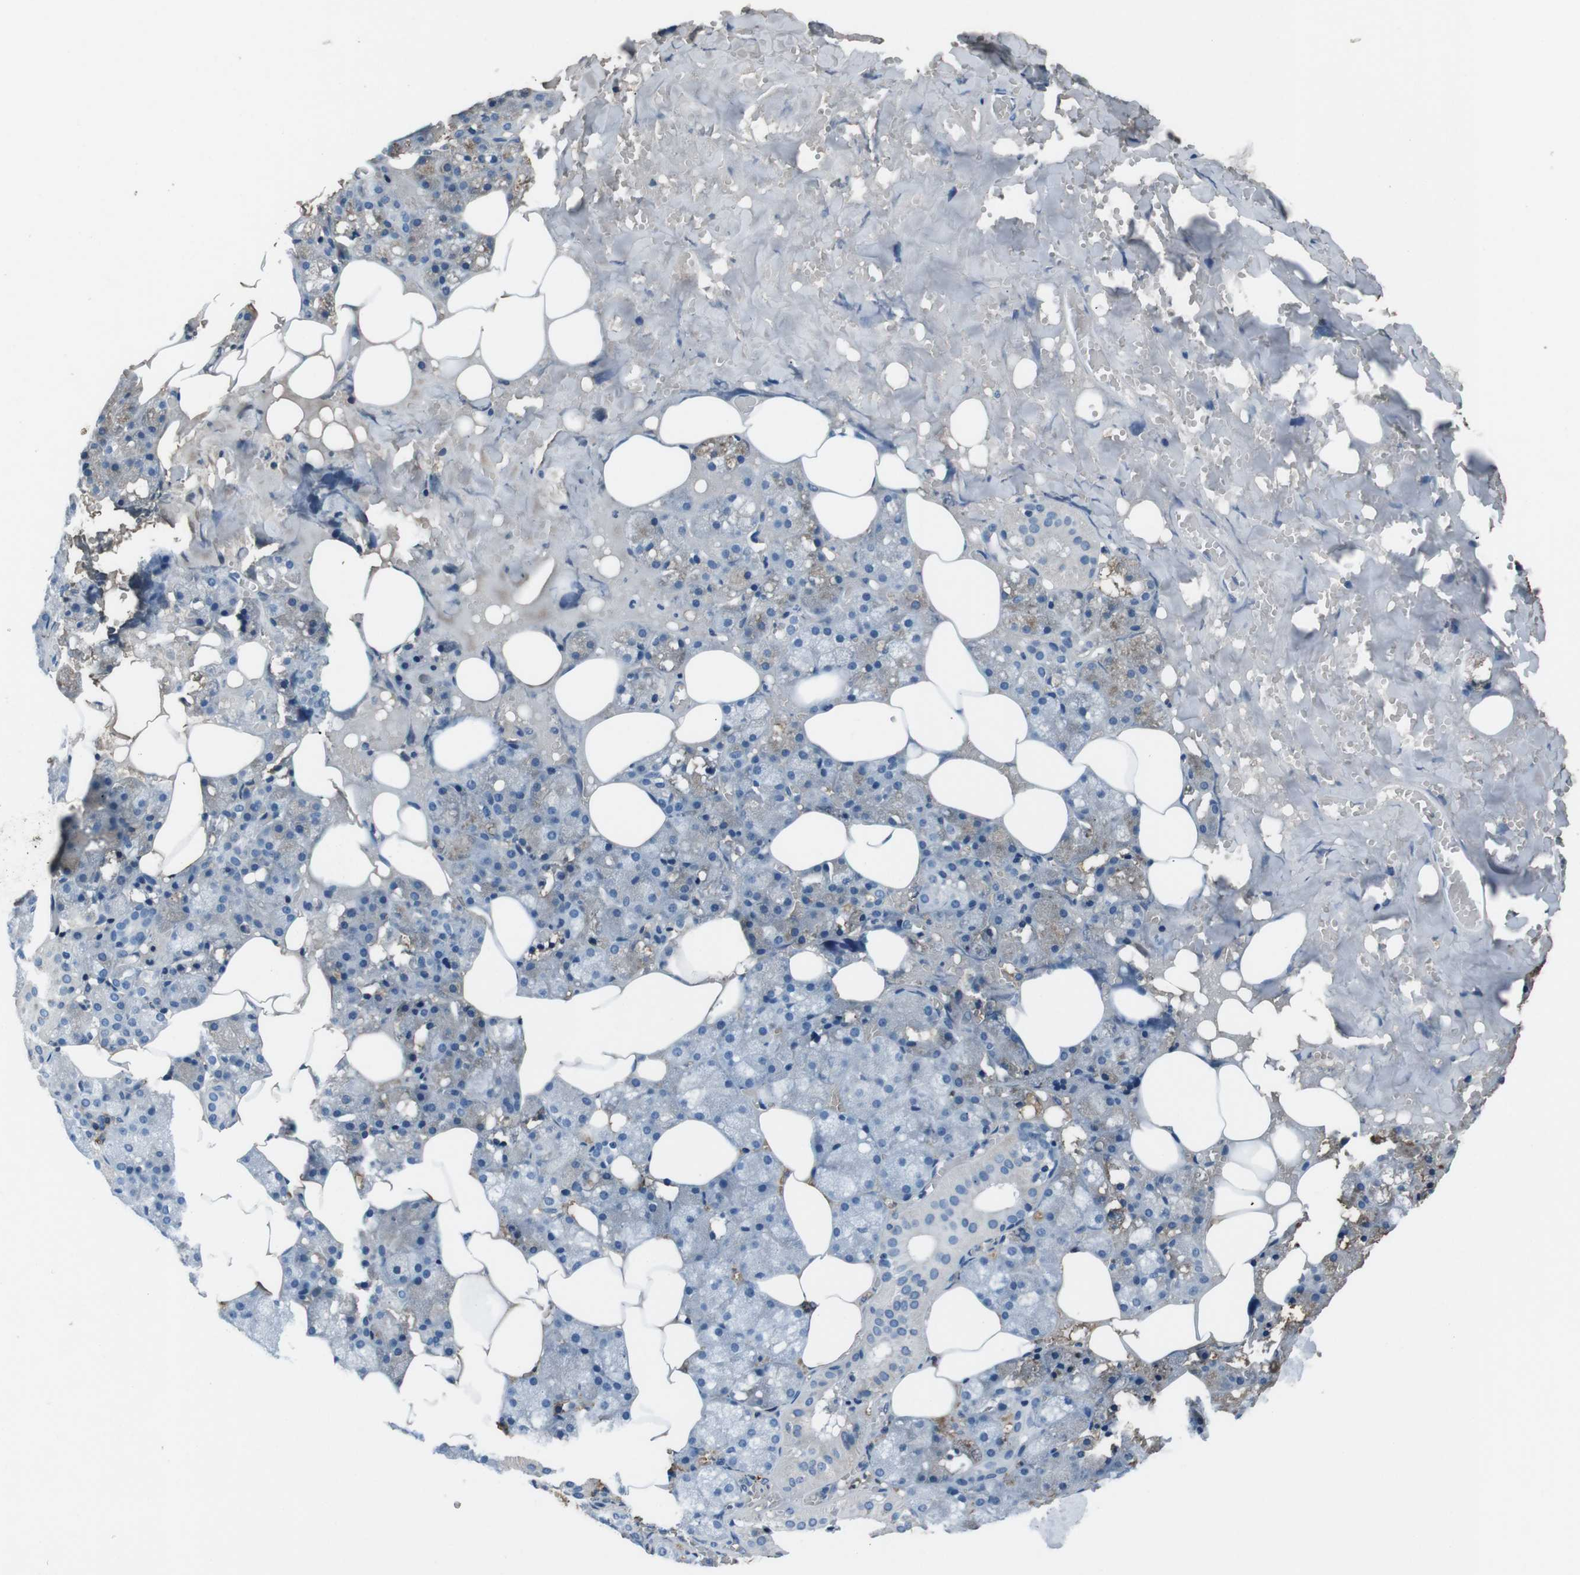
{"staining": {"intensity": "negative", "quantity": "none", "location": "none"}, "tissue": "salivary gland", "cell_type": "Glandular cells", "image_type": "normal", "snomed": [{"axis": "morphology", "description": "Normal tissue, NOS"}, {"axis": "topography", "description": "Salivary gland"}], "caption": "Immunohistochemistry micrograph of unremarkable human salivary gland stained for a protein (brown), which displays no expression in glandular cells.", "gene": "LEP", "patient": {"sex": "male", "age": 62}}